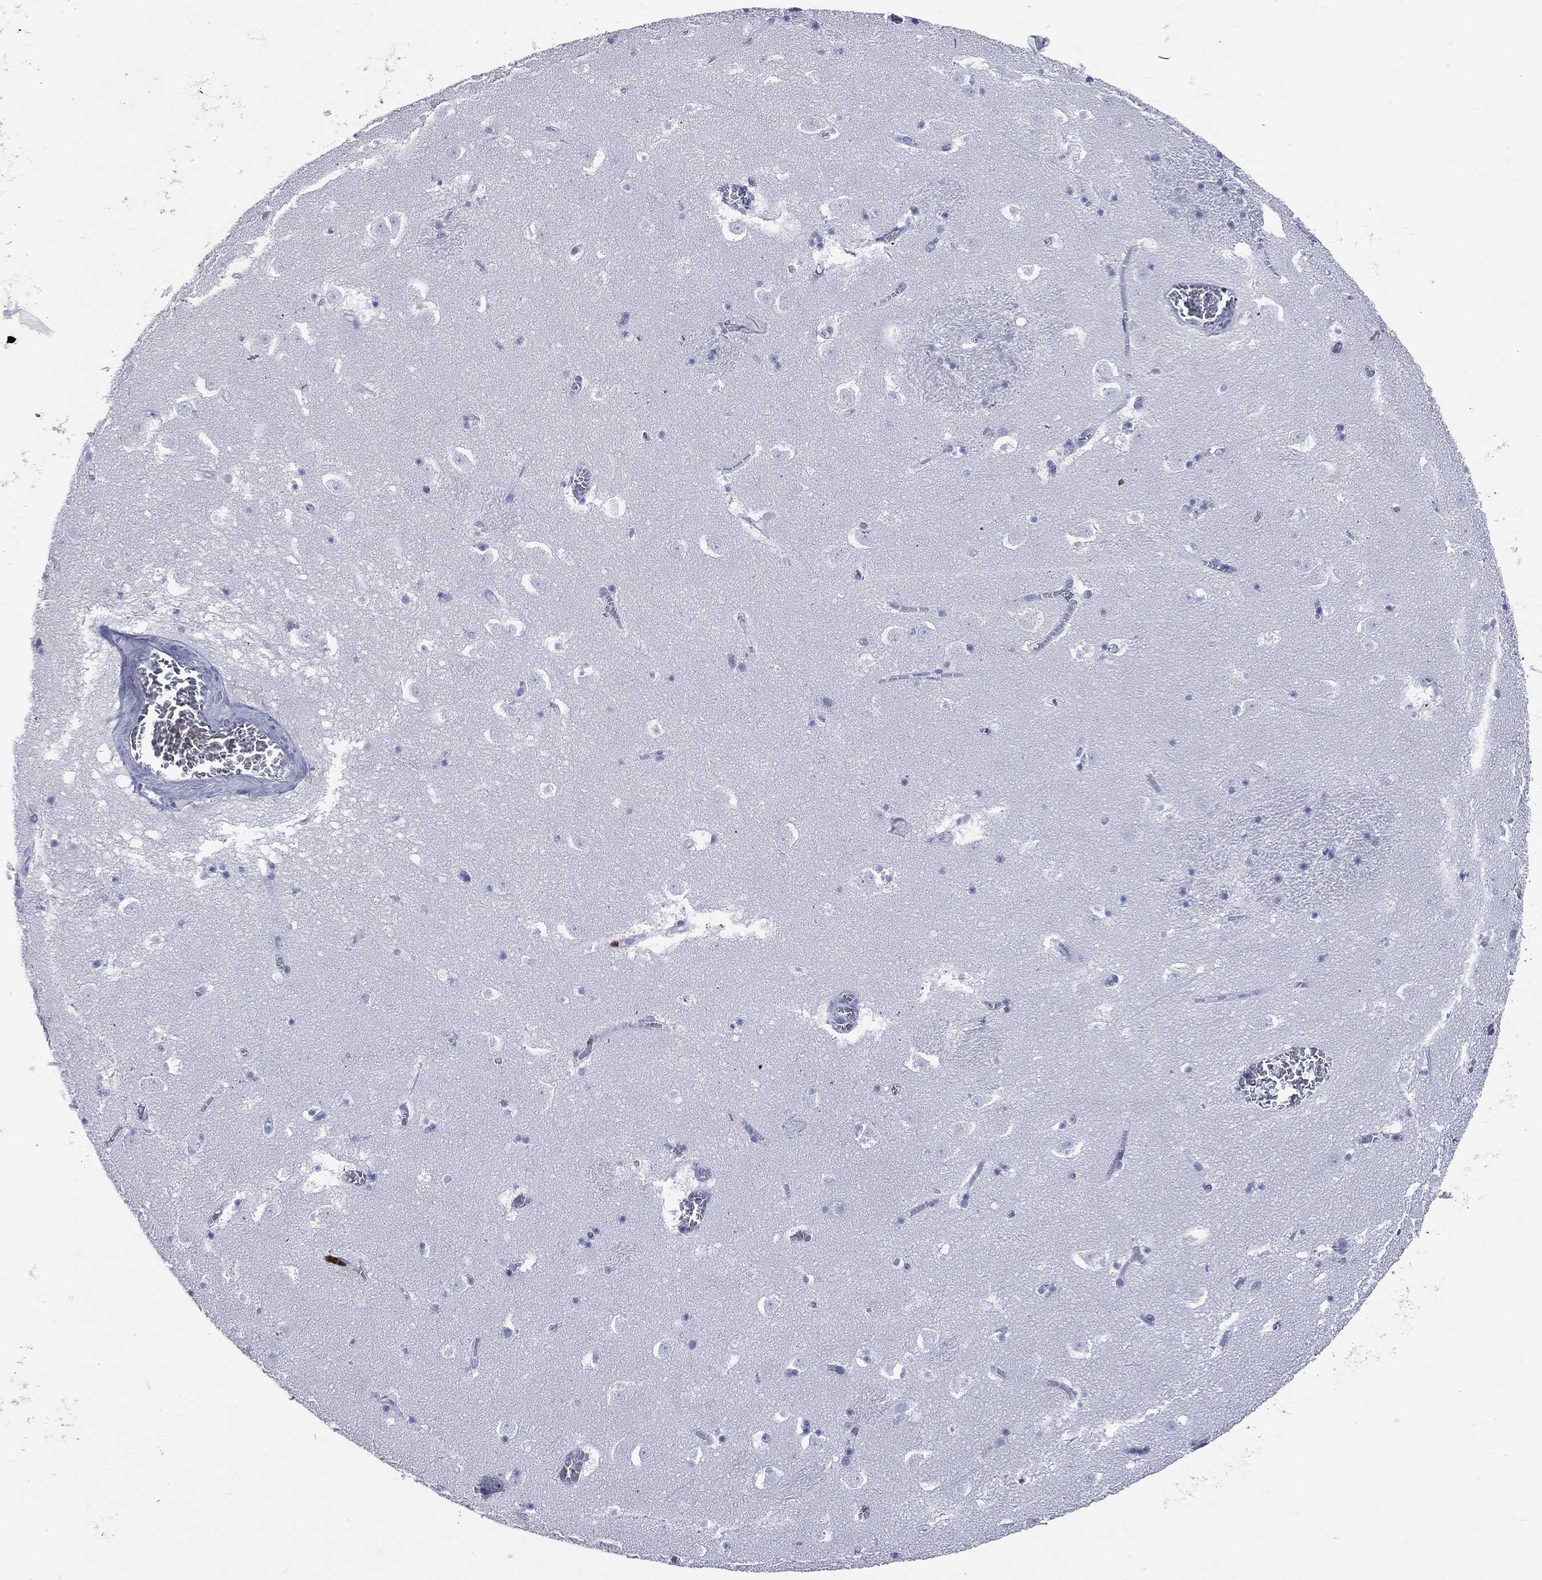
{"staining": {"intensity": "negative", "quantity": "none", "location": "none"}, "tissue": "caudate", "cell_type": "Glial cells", "image_type": "normal", "snomed": [{"axis": "morphology", "description": "Normal tissue, NOS"}, {"axis": "topography", "description": "Lateral ventricle wall"}], "caption": "Immunohistochemical staining of unremarkable caudate displays no significant positivity in glial cells.", "gene": "PGLYRP1", "patient": {"sex": "female", "age": 42}}